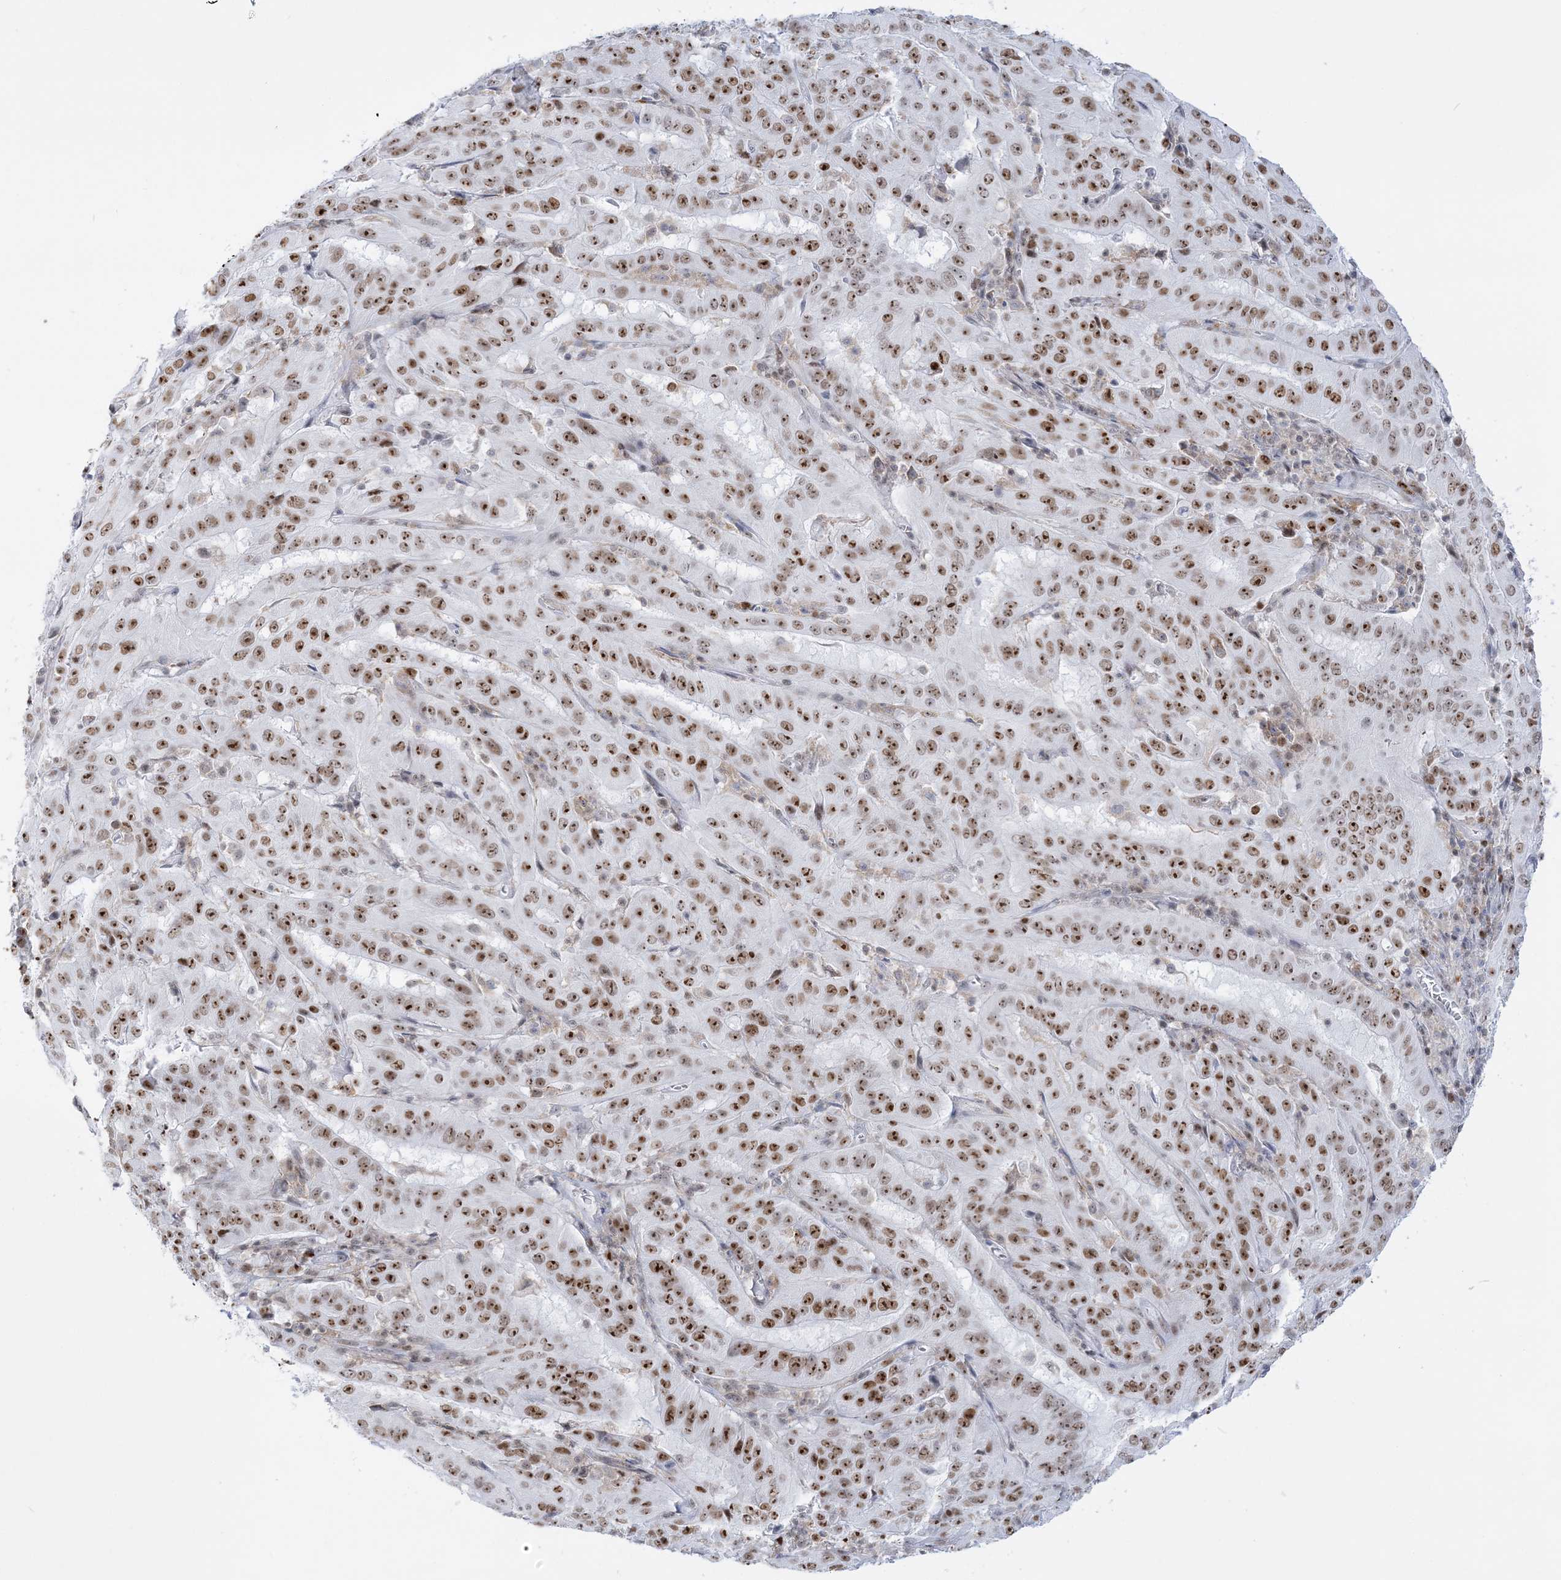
{"staining": {"intensity": "strong", "quantity": ">75%", "location": "nuclear"}, "tissue": "pancreatic cancer", "cell_type": "Tumor cells", "image_type": "cancer", "snomed": [{"axis": "morphology", "description": "Adenocarcinoma, NOS"}, {"axis": "topography", "description": "Pancreas"}], "caption": "Immunohistochemical staining of pancreatic adenocarcinoma displays high levels of strong nuclear expression in approximately >75% of tumor cells.", "gene": "DDX21", "patient": {"sex": "male", "age": 63}}